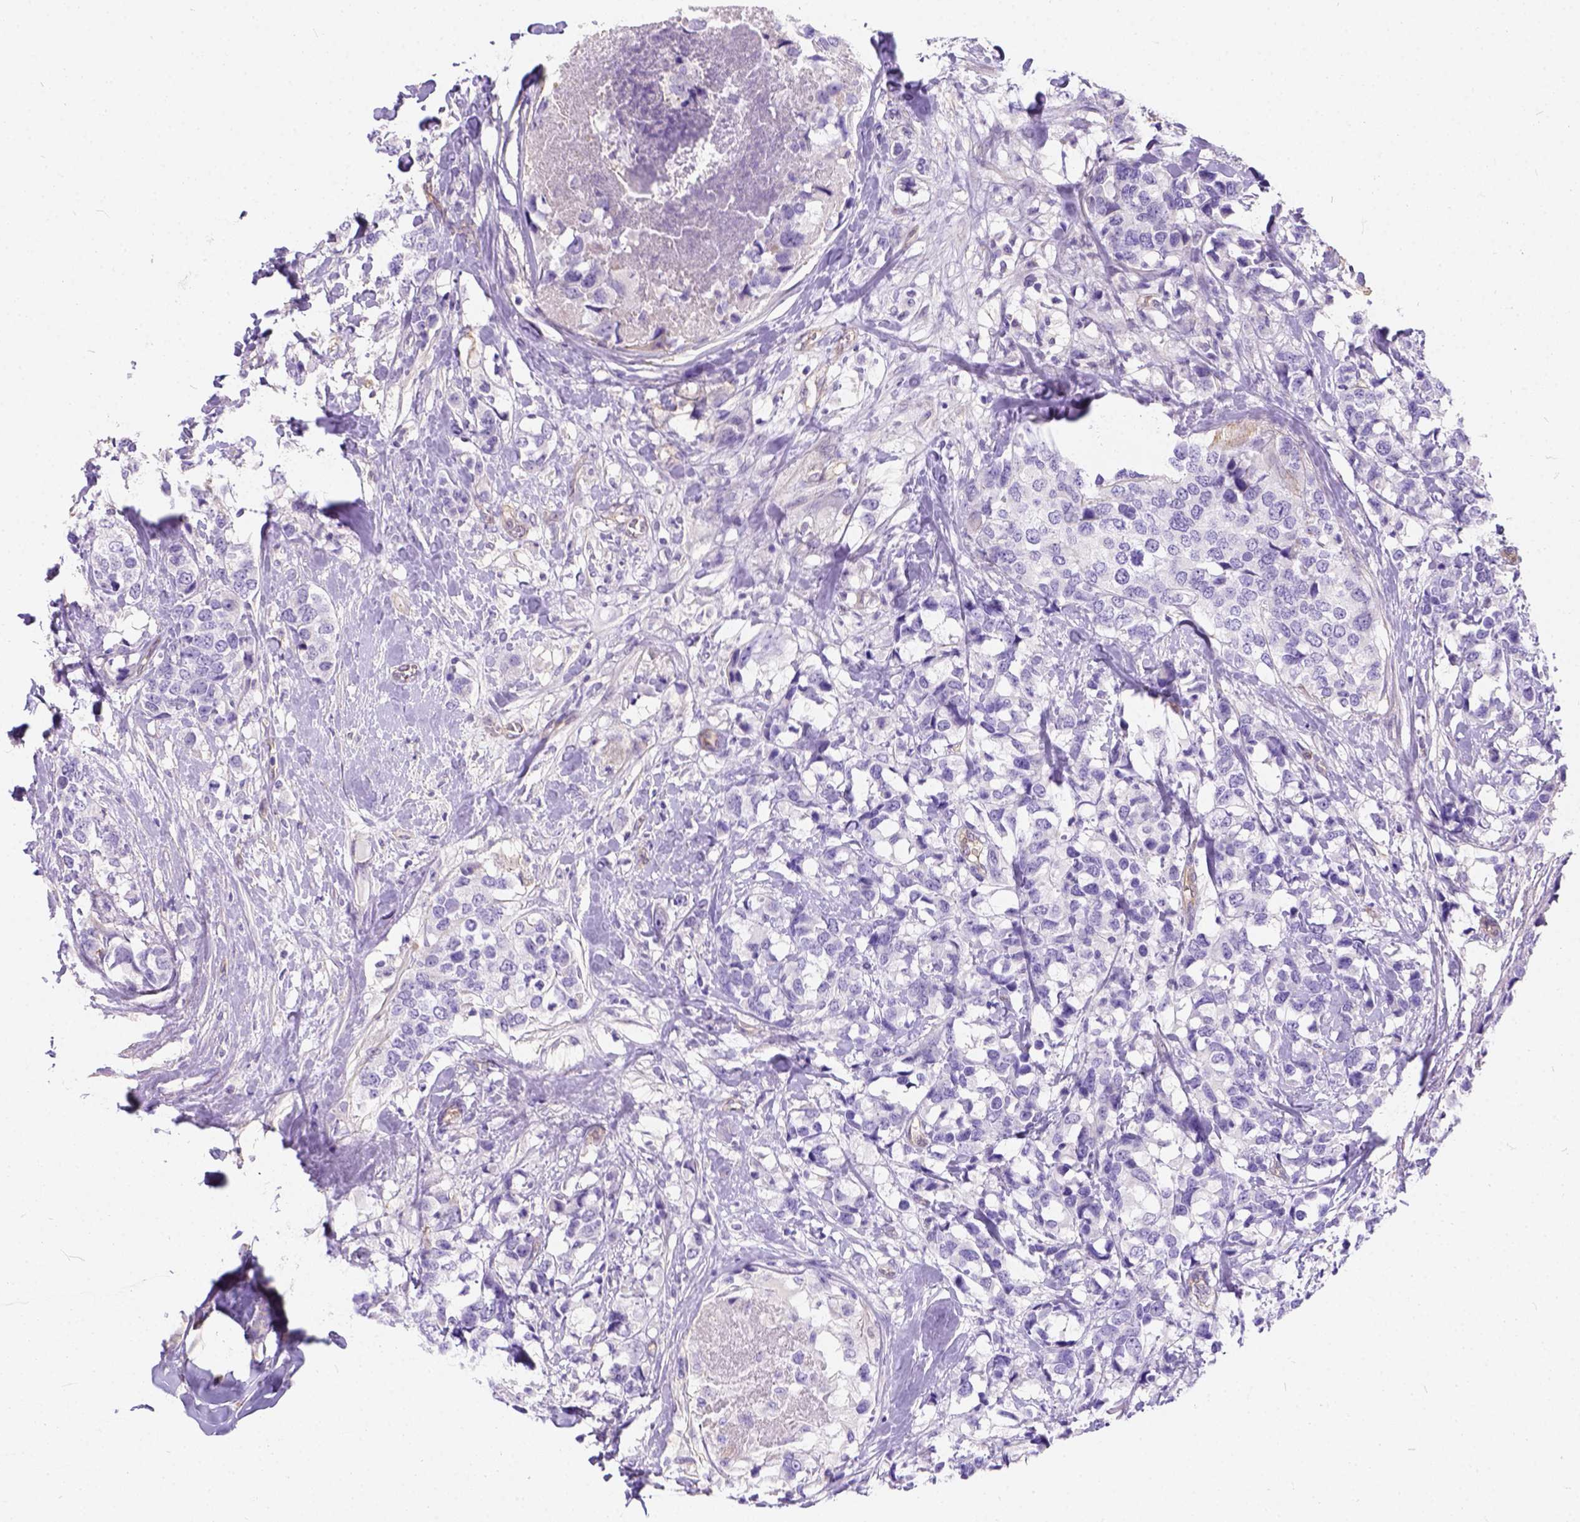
{"staining": {"intensity": "negative", "quantity": "none", "location": "none"}, "tissue": "breast cancer", "cell_type": "Tumor cells", "image_type": "cancer", "snomed": [{"axis": "morphology", "description": "Lobular carcinoma"}, {"axis": "topography", "description": "Breast"}], "caption": "Lobular carcinoma (breast) stained for a protein using immunohistochemistry demonstrates no staining tumor cells.", "gene": "PHF7", "patient": {"sex": "female", "age": 59}}